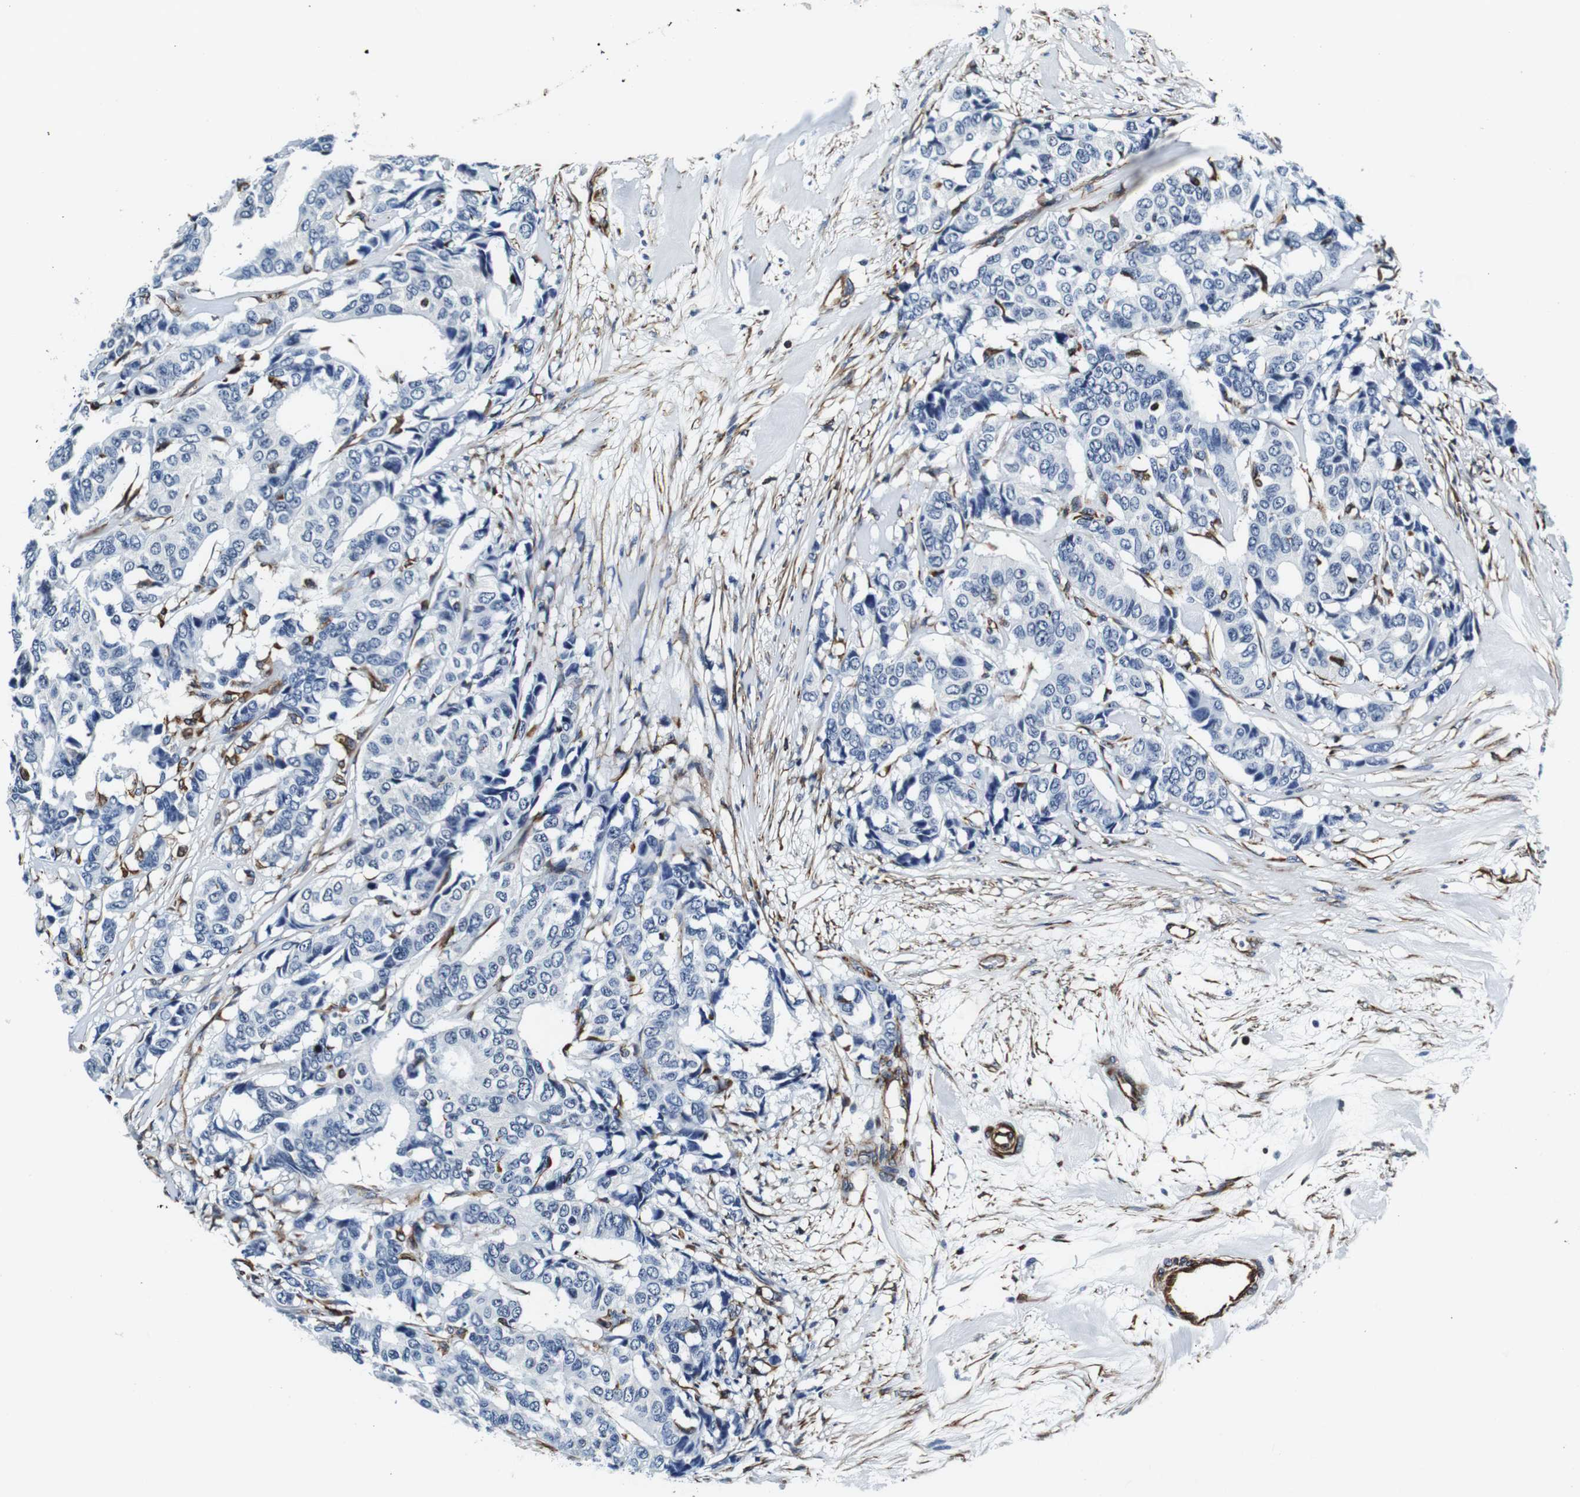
{"staining": {"intensity": "negative", "quantity": "none", "location": "none"}, "tissue": "breast cancer", "cell_type": "Tumor cells", "image_type": "cancer", "snomed": [{"axis": "morphology", "description": "Duct carcinoma"}, {"axis": "topography", "description": "Breast"}], "caption": "Immunohistochemistry (IHC) photomicrograph of intraductal carcinoma (breast) stained for a protein (brown), which demonstrates no positivity in tumor cells.", "gene": "GJE1", "patient": {"sex": "female", "age": 87}}